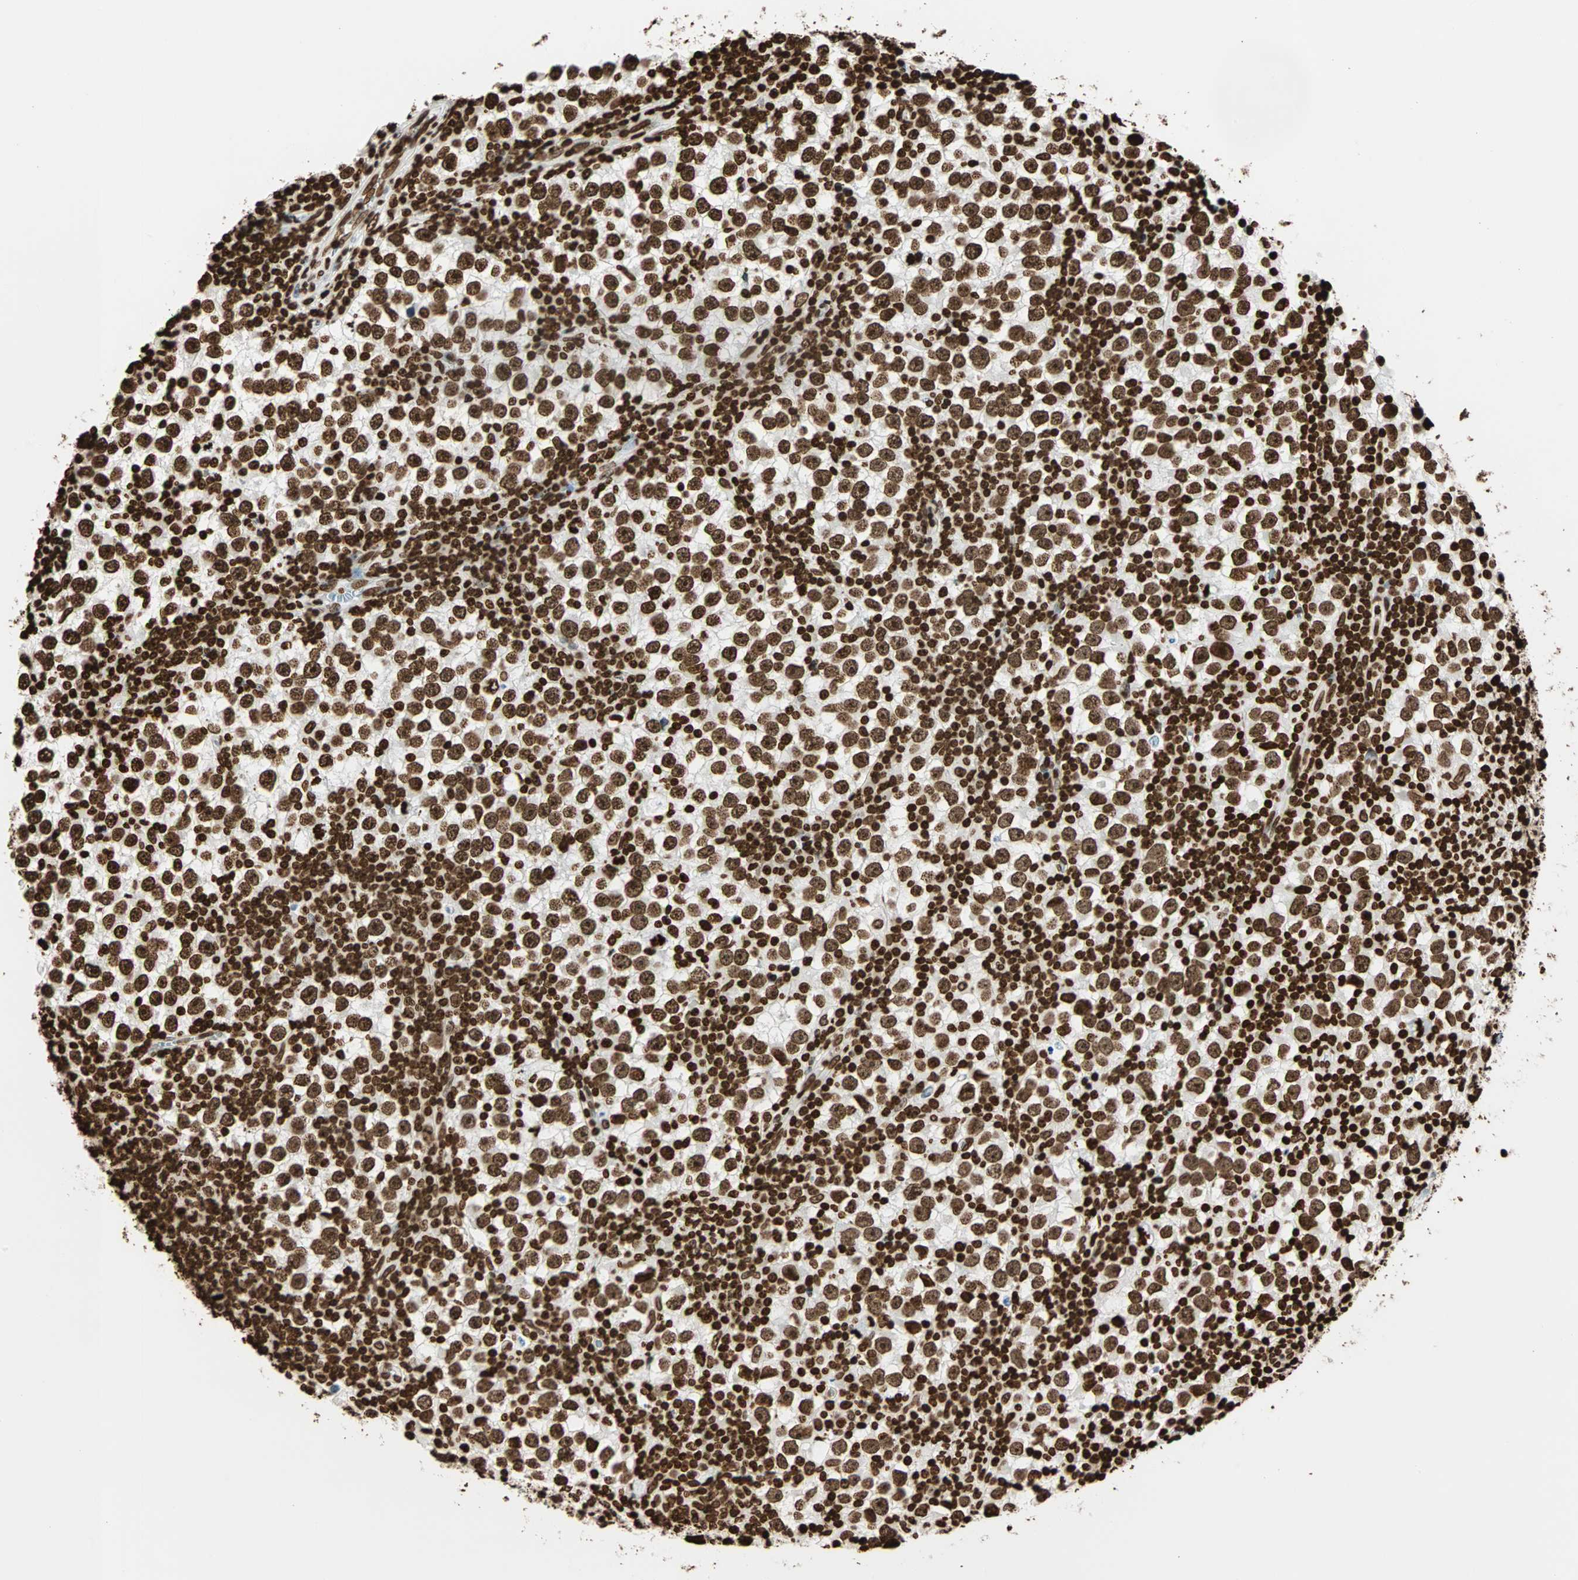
{"staining": {"intensity": "strong", "quantity": ">75%", "location": "nuclear"}, "tissue": "testis cancer", "cell_type": "Tumor cells", "image_type": "cancer", "snomed": [{"axis": "morphology", "description": "Seminoma, NOS"}, {"axis": "topography", "description": "Testis"}], "caption": "Brown immunohistochemical staining in seminoma (testis) demonstrates strong nuclear positivity in approximately >75% of tumor cells.", "gene": "GLI2", "patient": {"sex": "male", "age": 65}}